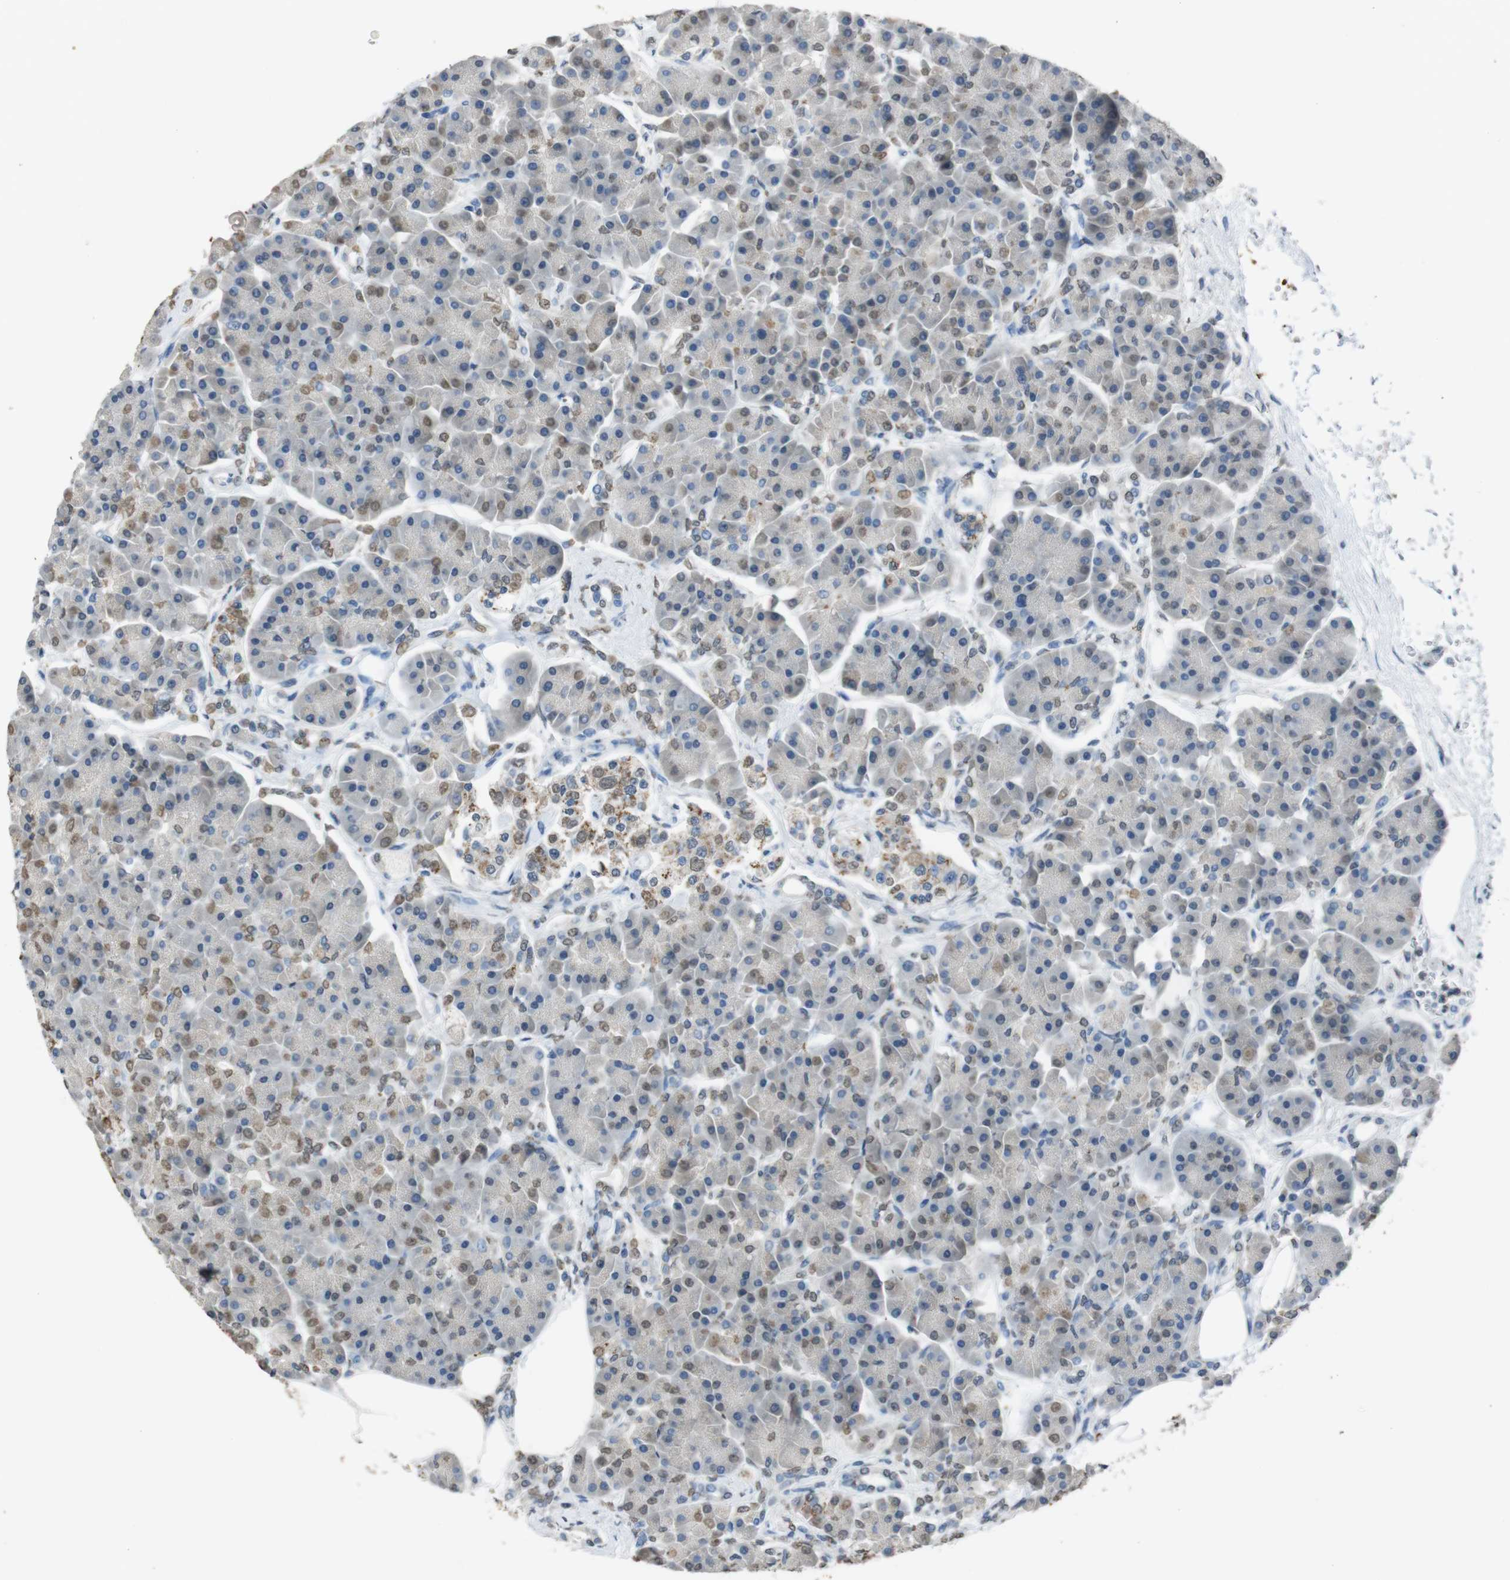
{"staining": {"intensity": "negative", "quantity": "none", "location": "none"}, "tissue": "pancreas", "cell_type": "Exocrine glandular cells", "image_type": "normal", "snomed": [{"axis": "morphology", "description": "Normal tissue, NOS"}, {"axis": "topography", "description": "Pancreas"}], "caption": "A photomicrograph of human pancreas is negative for staining in exocrine glandular cells. (Immunohistochemistry (ihc), brightfield microscopy, high magnification).", "gene": "STBD1", "patient": {"sex": "female", "age": 70}}